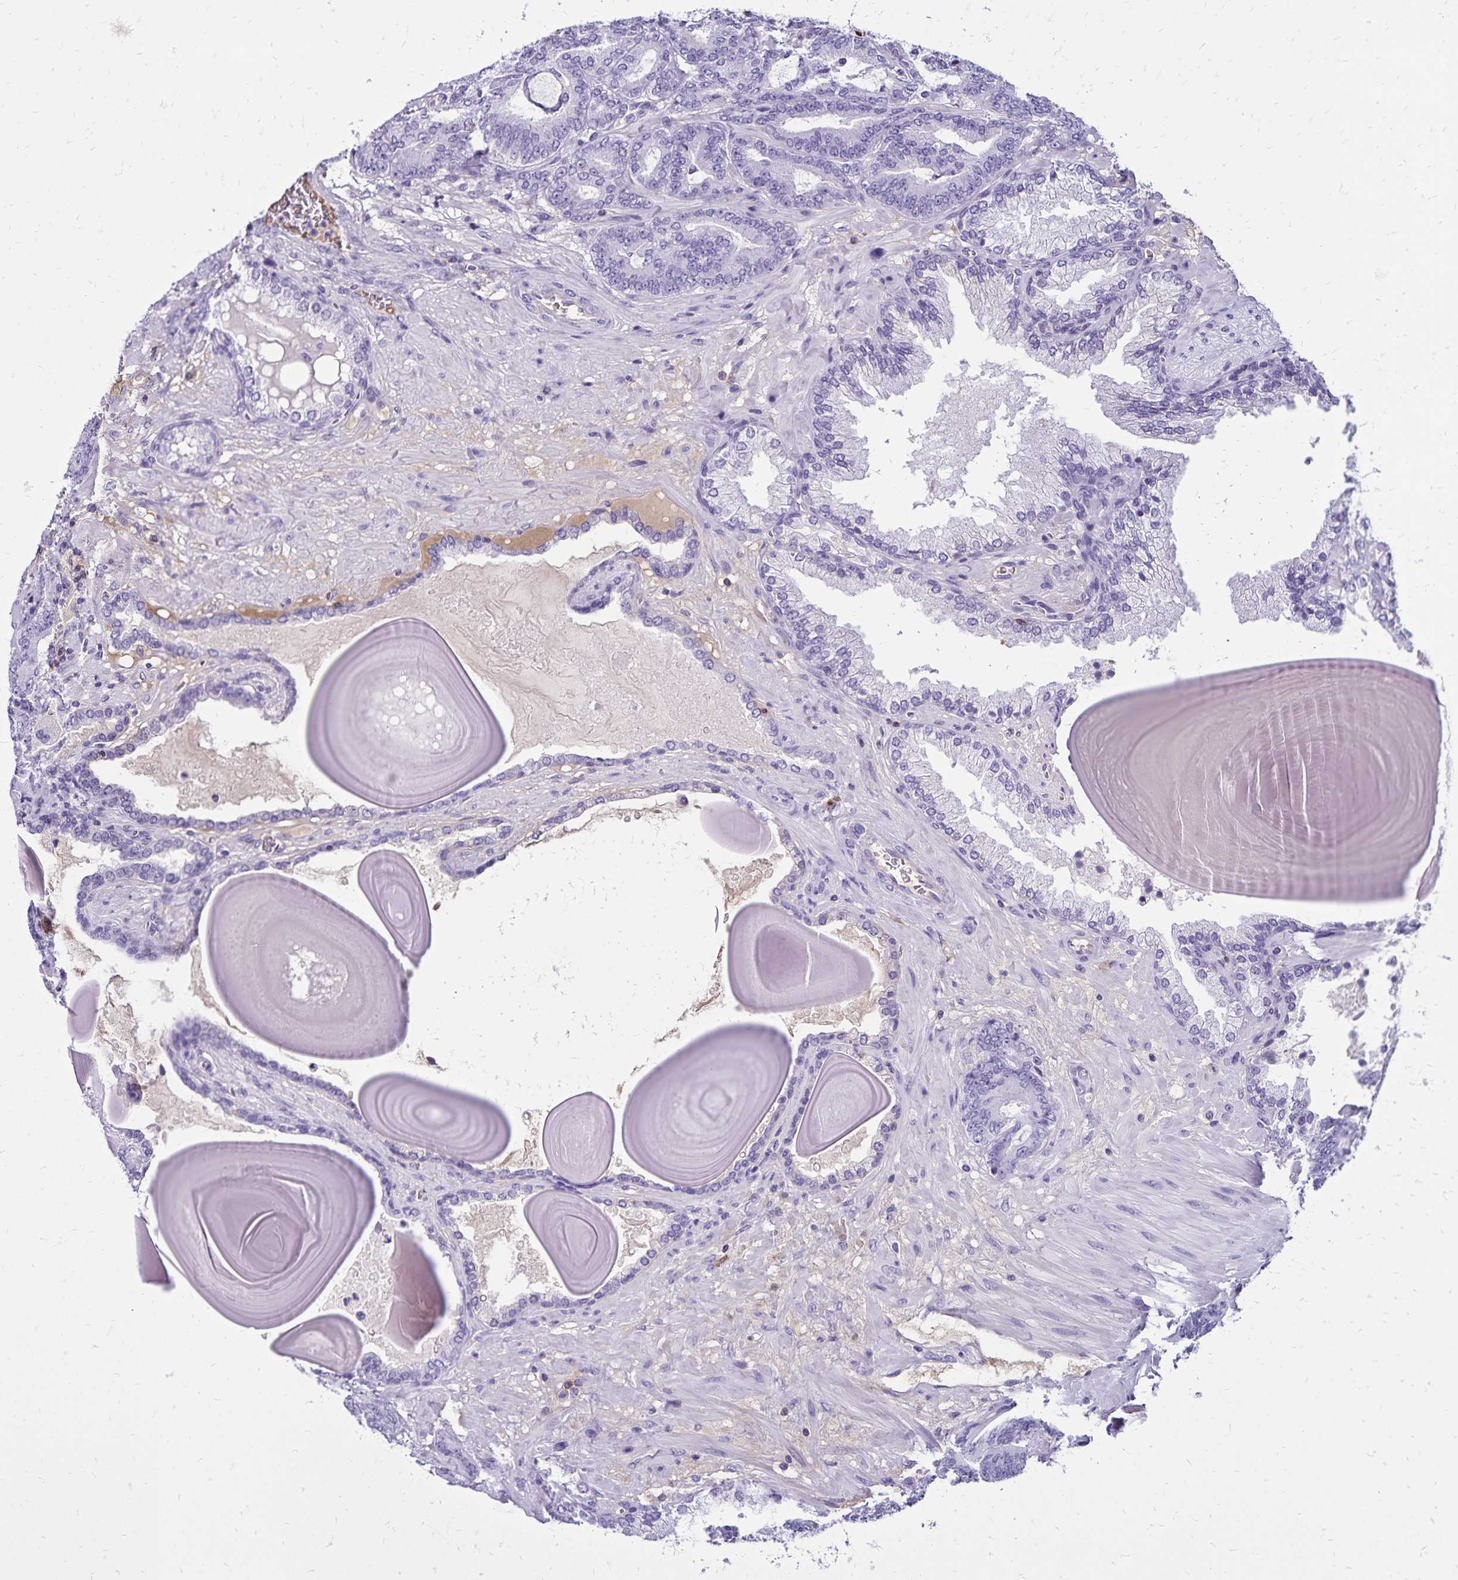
{"staining": {"intensity": "negative", "quantity": "none", "location": "none"}, "tissue": "prostate cancer", "cell_type": "Tumor cells", "image_type": "cancer", "snomed": [{"axis": "morphology", "description": "Adenocarcinoma, High grade"}, {"axis": "topography", "description": "Prostate"}], "caption": "This is an IHC photomicrograph of human prostate cancer. There is no staining in tumor cells.", "gene": "CD27", "patient": {"sex": "male", "age": 62}}